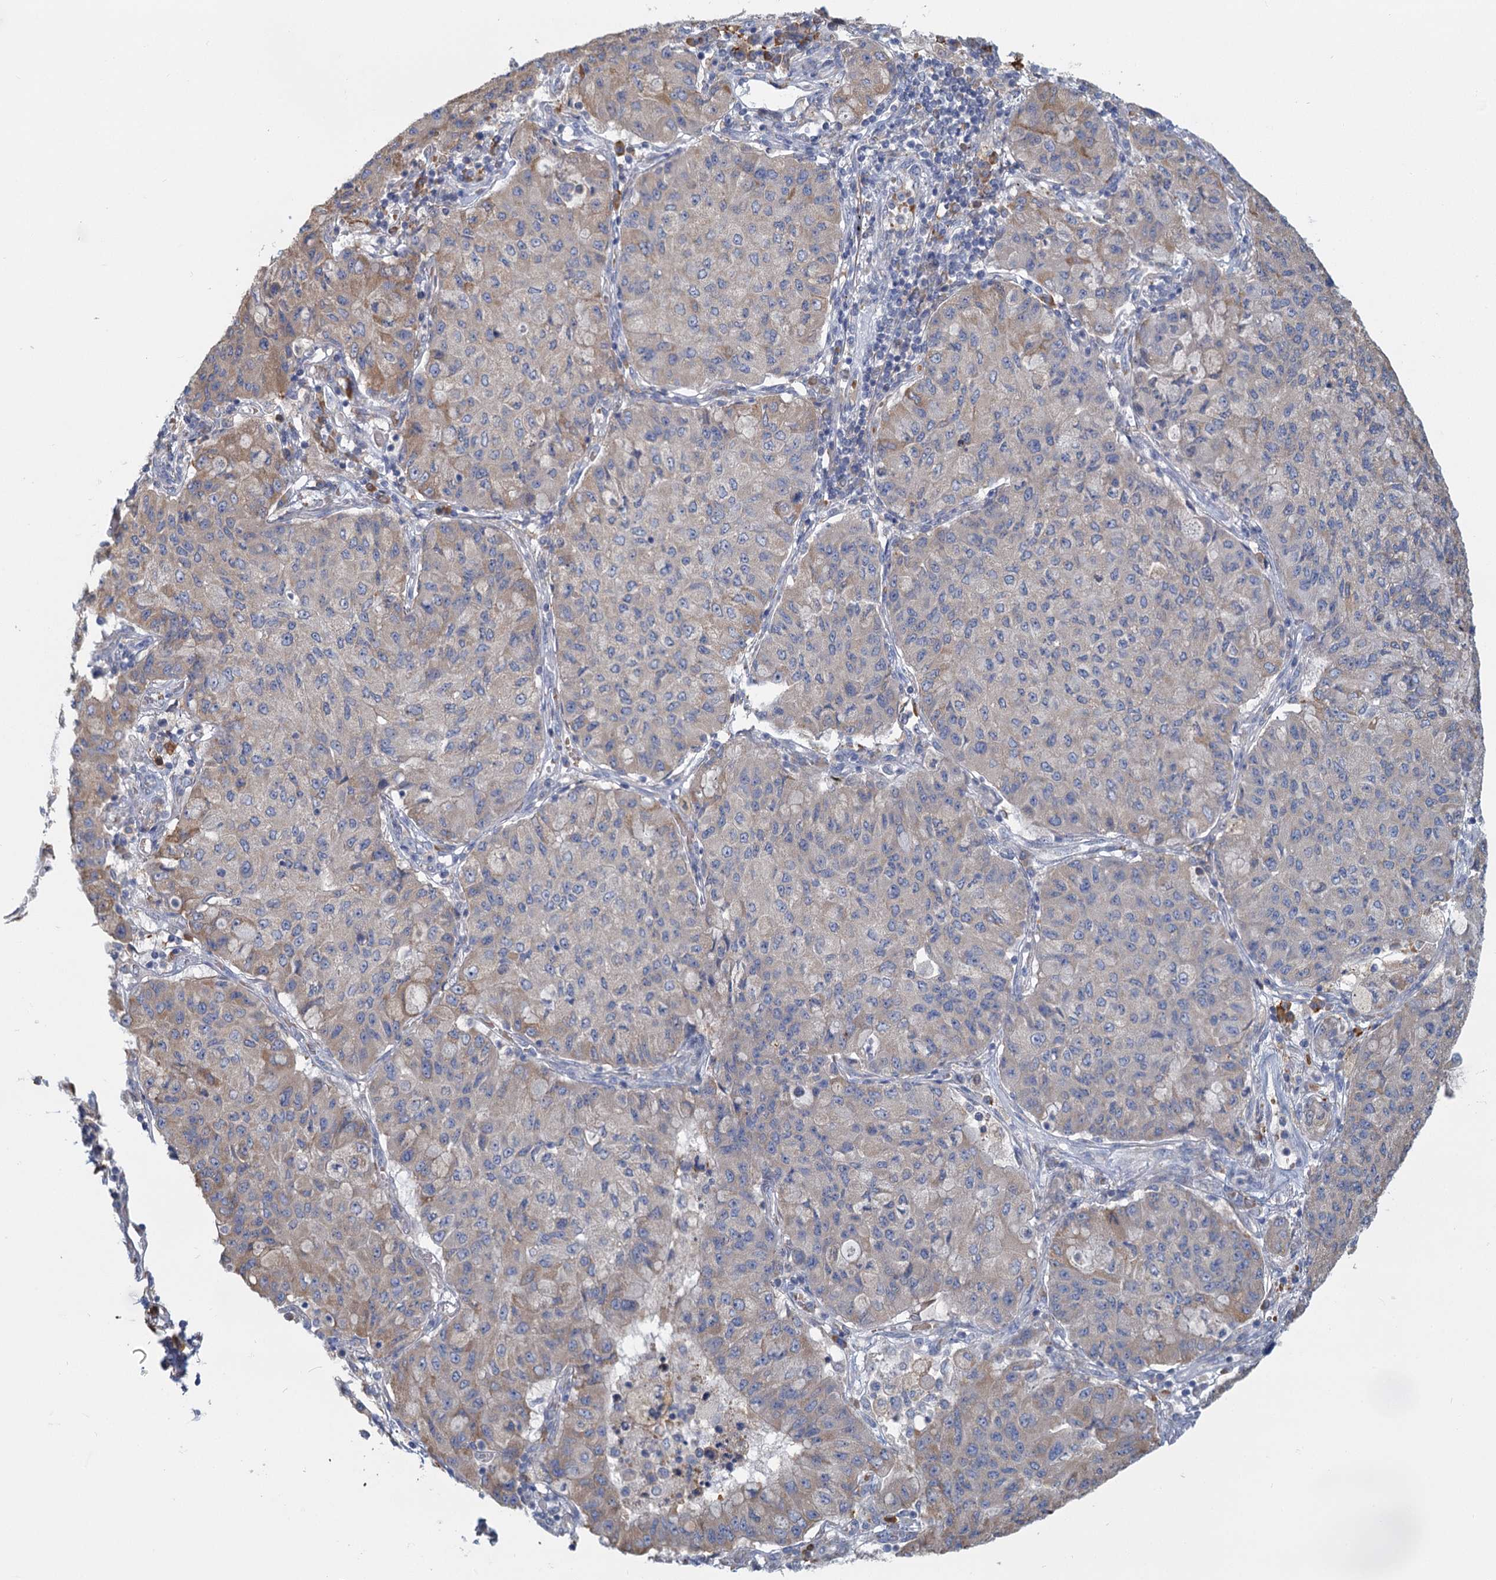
{"staining": {"intensity": "weak", "quantity": "<25%", "location": "cytoplasmic/membranous"}, "tissue": "lung cancer", "cell_type": "Tumor cells", "image_type": "cancer", "snomed": [{"axis": "morphology", "description": "Squamous cell carcinoma, NOS"}, {"axis": "topography", "description": "Lung"}], "caption": "Human squamous cell carcinoma (lung) stained for a protein using immunohistochemistry (IHC) demonstrates no positivity in tumor cells.", "gene": "ANKRD16", "patient": {"sex": "male", "age": 74}}